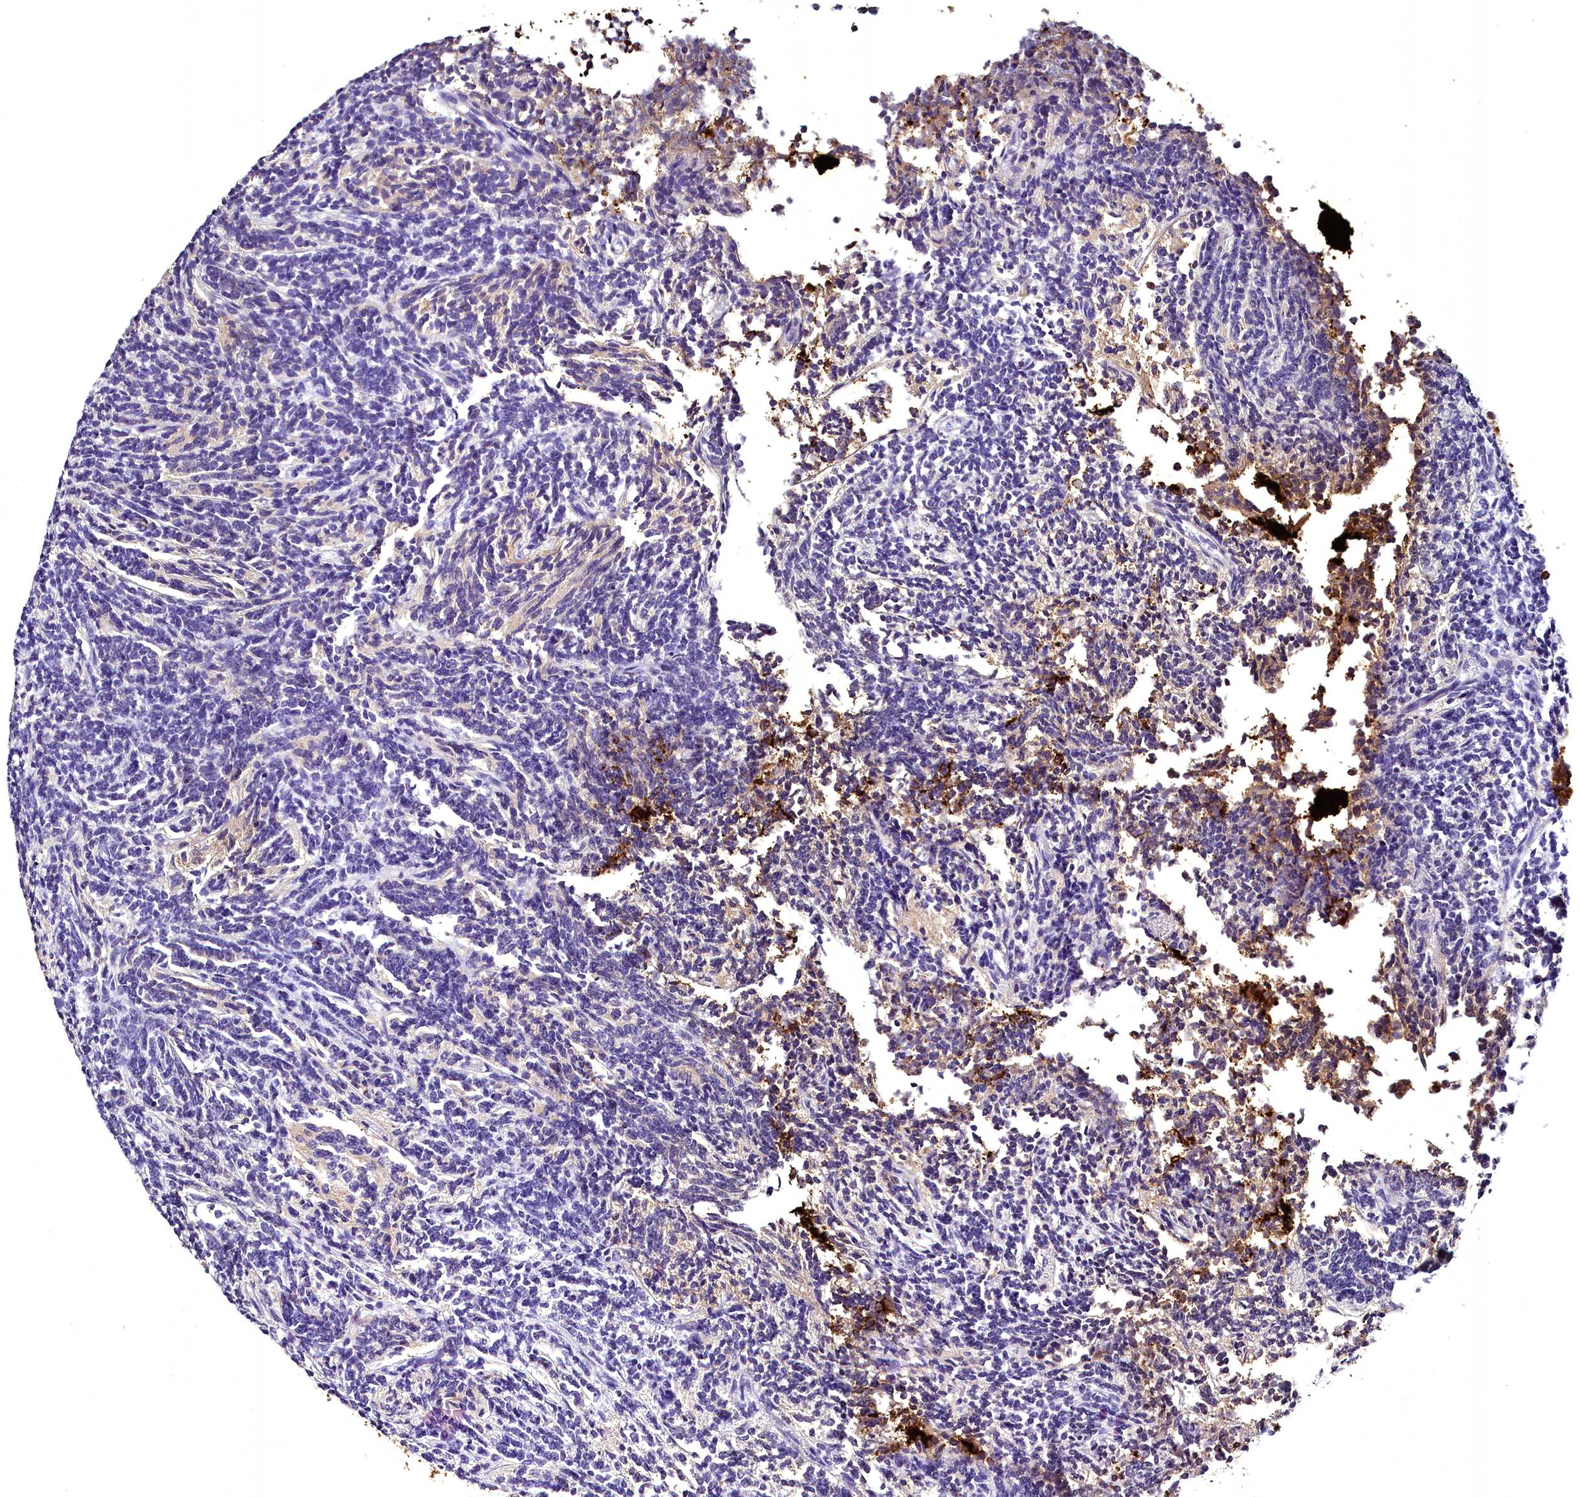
{"staining": {"intensity": "negative", "quantity": "none", "location": "none"}, "tissue": "glioma", "cell_type": "Tumor cells", "image_type": "cancer", "snomed": [{"axis": "morphology", "description": "Glioma, malignant, Low grade"}, {"axis": "topography", "description": "Brain"}], "caption": "DAB (3,3'-diaminobenzidine) immunohistochemical staining of human glioma shows no significant positivity in tumor cells.", "gene": "STXBP1", "patient": {"sex": "female", "age": 1}}